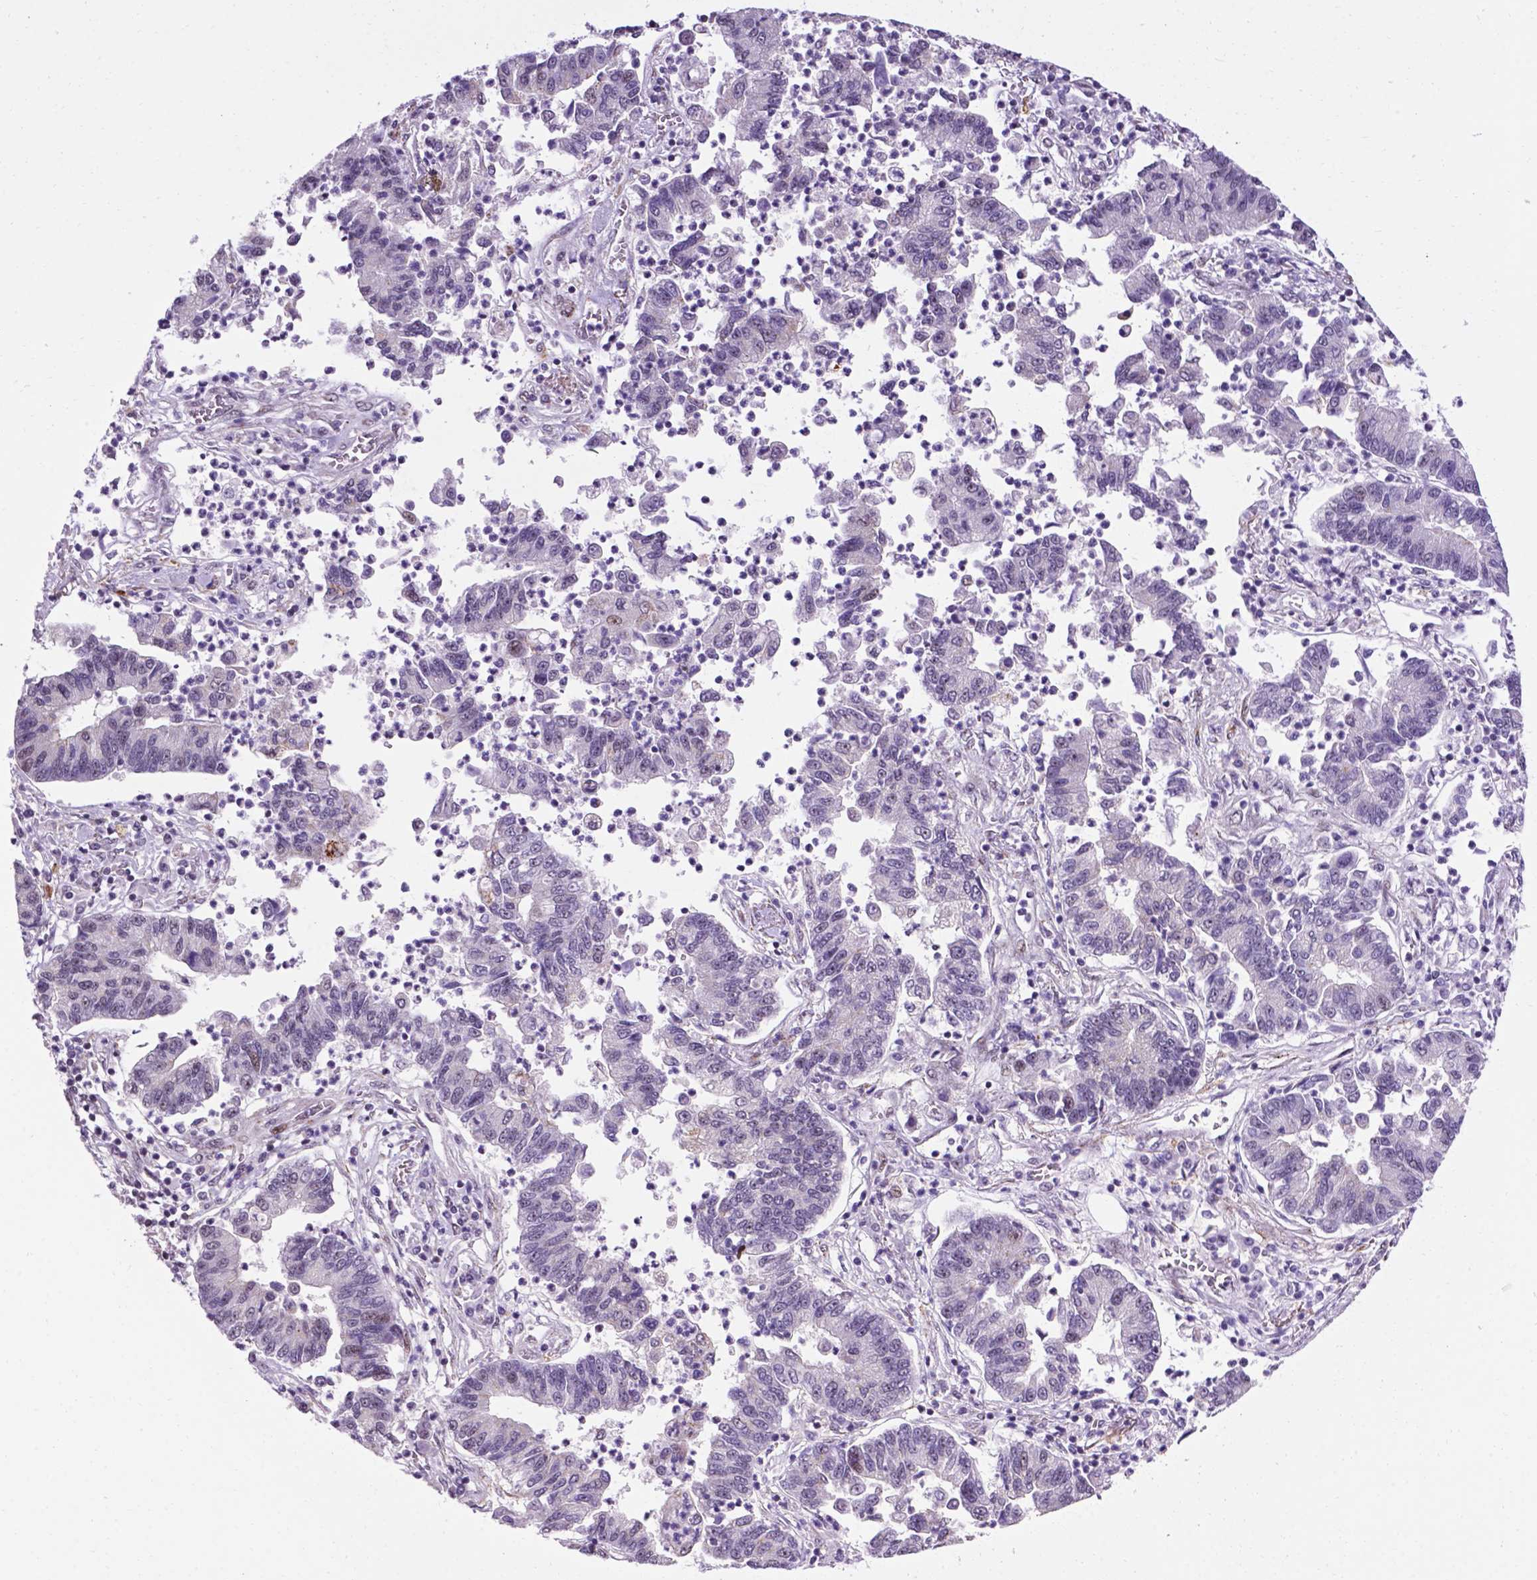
{"staining": {"intensity": "negative", "quantity": "none", "location": "none"}, "tissue": "lung cancer", "cell_type": "Tumor cells", "image_type": "cancer", "snomed": [{"axis": "morphology", "description": "Adenocarcinoma, NOS"}, {"axis": "topography", "description": "Lung"}], "caption": "Immunohistochemical staining of human lung cancer (adenocarcinoma) reveals no significant expression in tumor cells.", "gene": "SMAD3", "patient": {"sex": "female", "age": 57}}